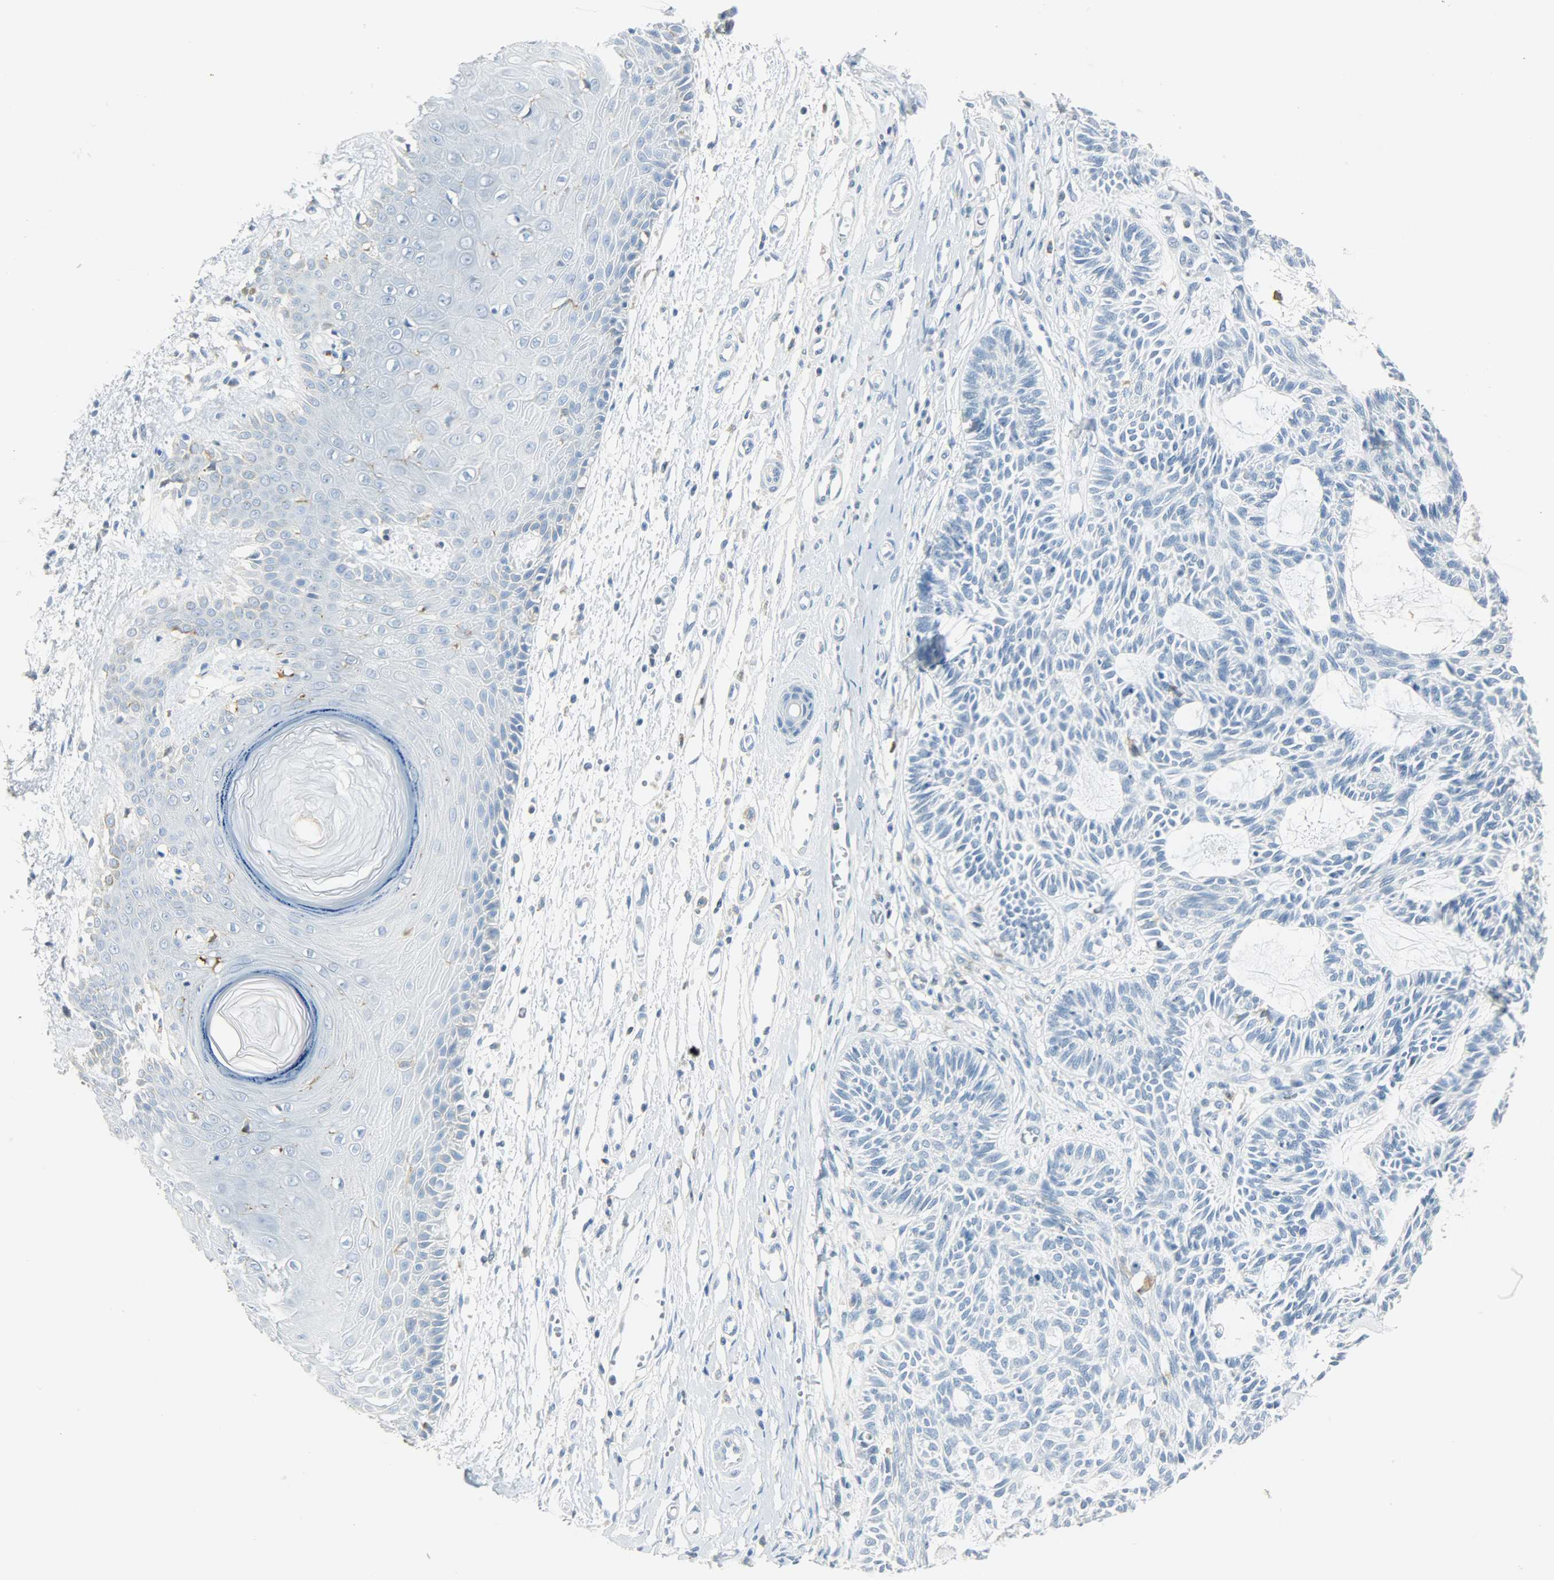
{"staining": {"intensity": "negative", "quantity": "none", "location": "none"}, "tissue": "skin cancer", "cell_type": "Tumor cells", "image_type": "cancer", "snomed": [{"axis": "morphology", "description": "Basal cell carcinoma"}, {"axis": "topography", "description": "Skin"}], "caption": "A high-resolution micrograph shows IHC staining of basal cell carcinoma (skin), which shows no significant staining in tumor cells. (DAB immunohistochemistry, high magnification).", "gene": "PTPN6", "patient": {"sex": "male", "age": 67}}